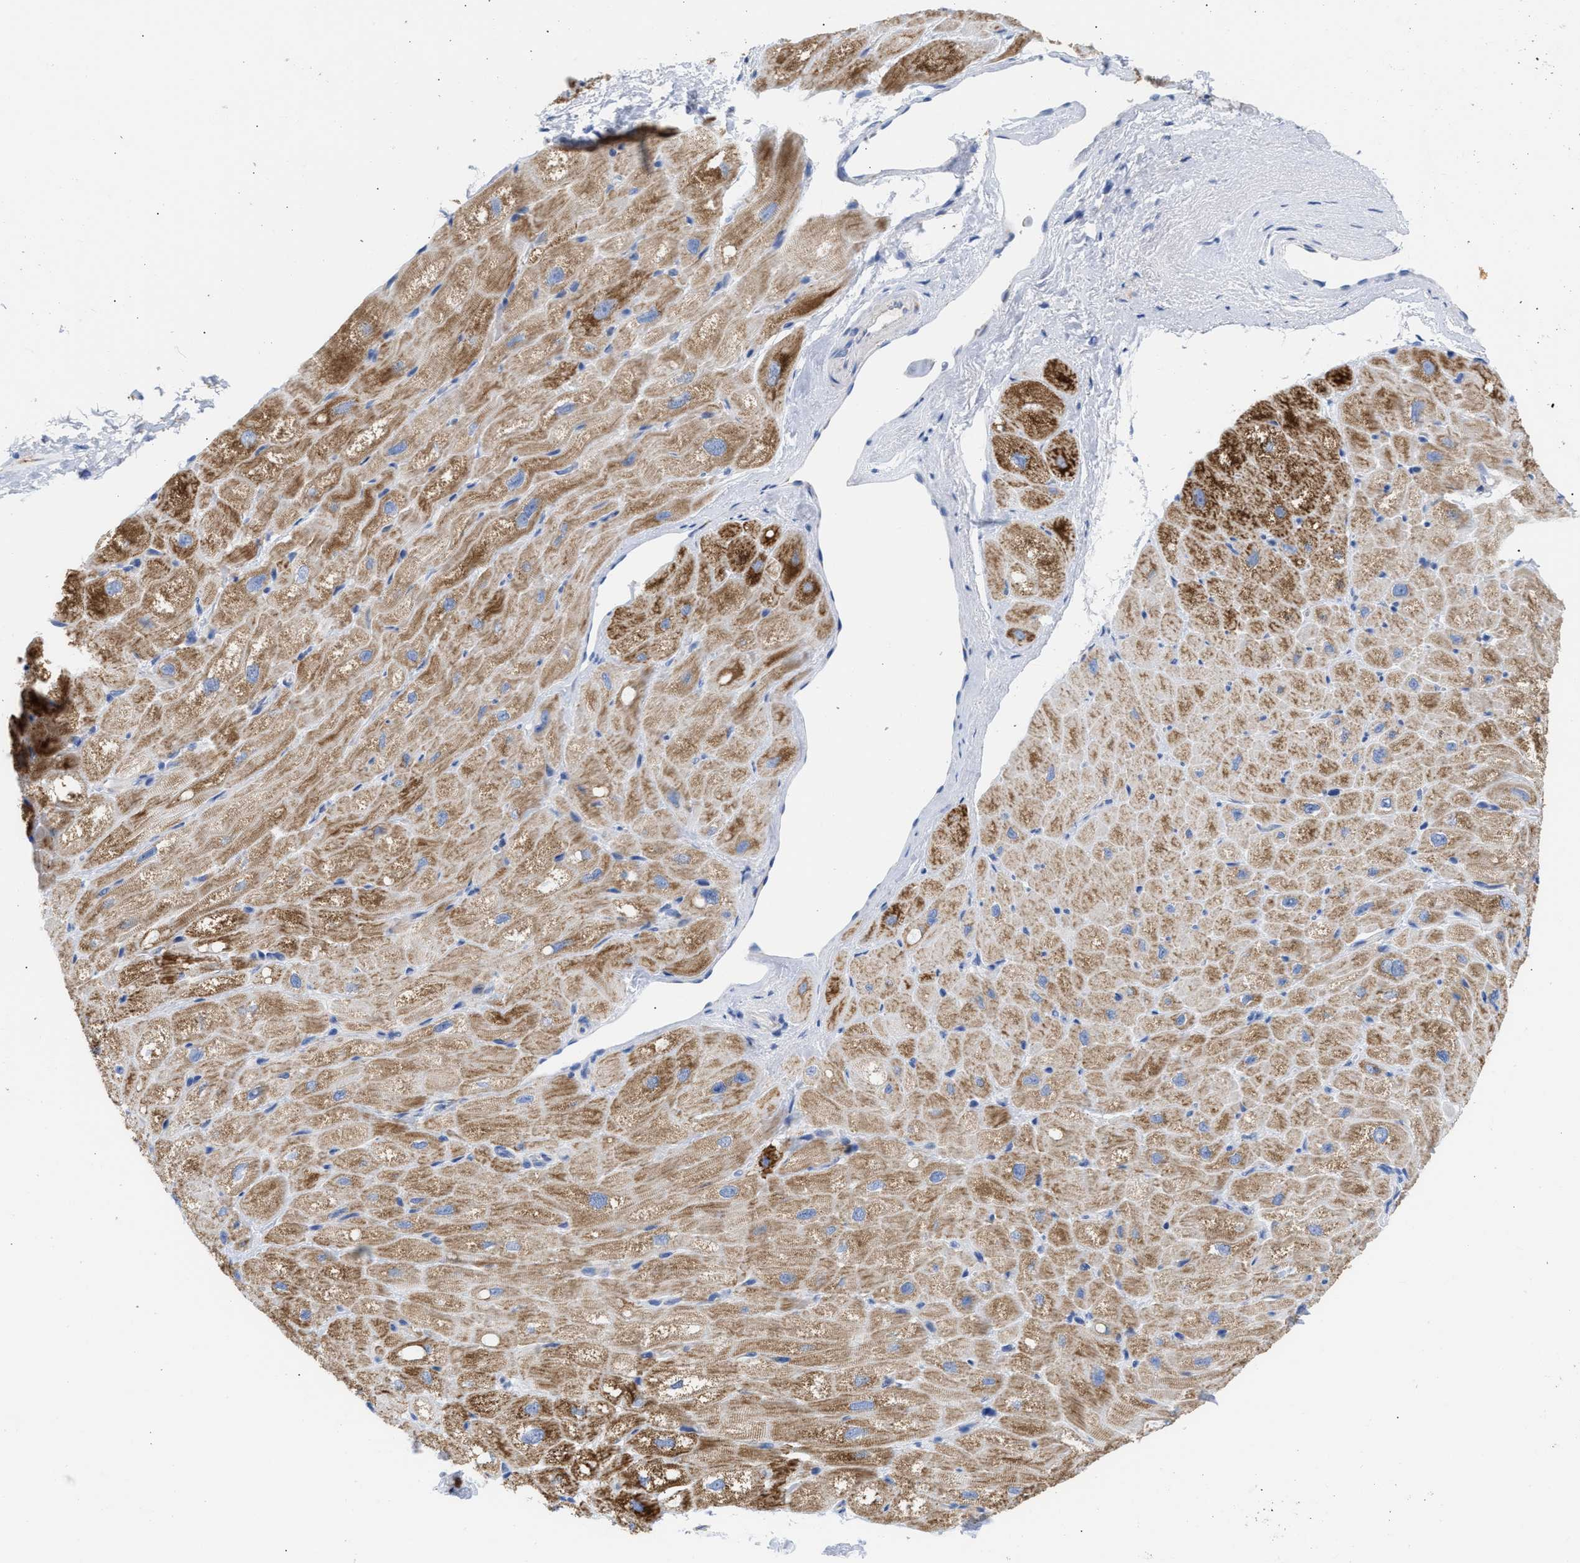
{"staining": {"intensity": "moderate", "quantity": ">75%", "location": "cytoplasmic/membranous"}, "tissue": "heart muscle", "cell_type": "Cardiomyocytes", "image_type": "normal", "snomed": [{"axis": "morphology", "description": "Normal tissue, NOS"}, {"axis": "topography", "description": "Heart"}], "caption": "Heart muscle stained with IHC shows moderate cytoplasmic/membranous staining in about >75% of cardiomyocytes. (DAB (3,3'-diaminobenzidine) = brown stain, brightfield microscopy at high magnification).", "gene": "ACOT13", "patient": {"sex": "male", "age": 49}}